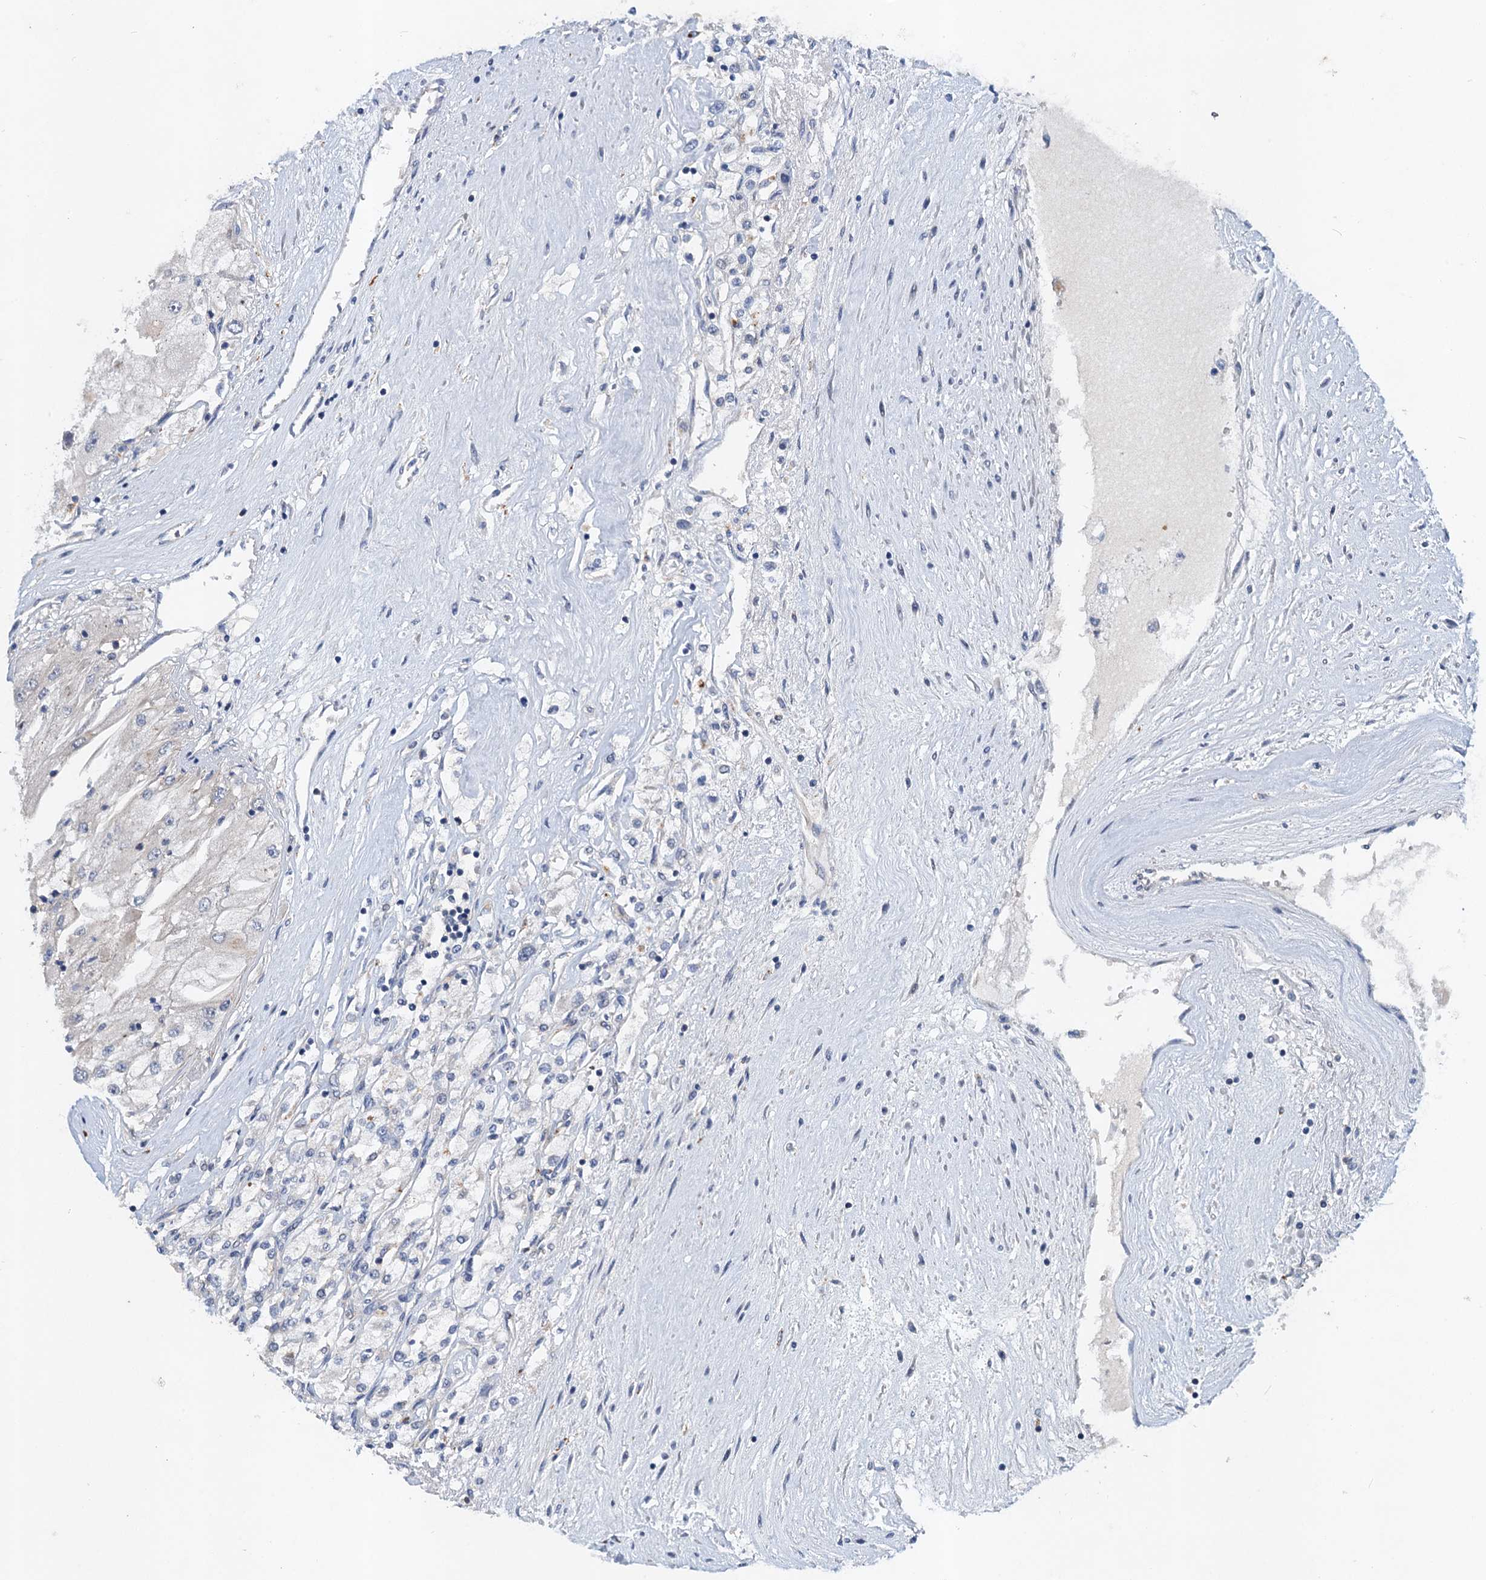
{"staining": {"intensity": "negative", "quantity": "none", "location": "none"}, "tissue": "renal cancer", "cell_type": "Tumor cells", "image_type": "cancer", "snomed": [{"axis": "morphology", "description": "Adenocarcinoma, NOS"}, {"axis": "topography", "description": "Kidney"}], "caption": "Tumor cells show no significant positivity in renal cancer.", "gene": "NBEA", "patient": {"sex": "male", "age": 80}}